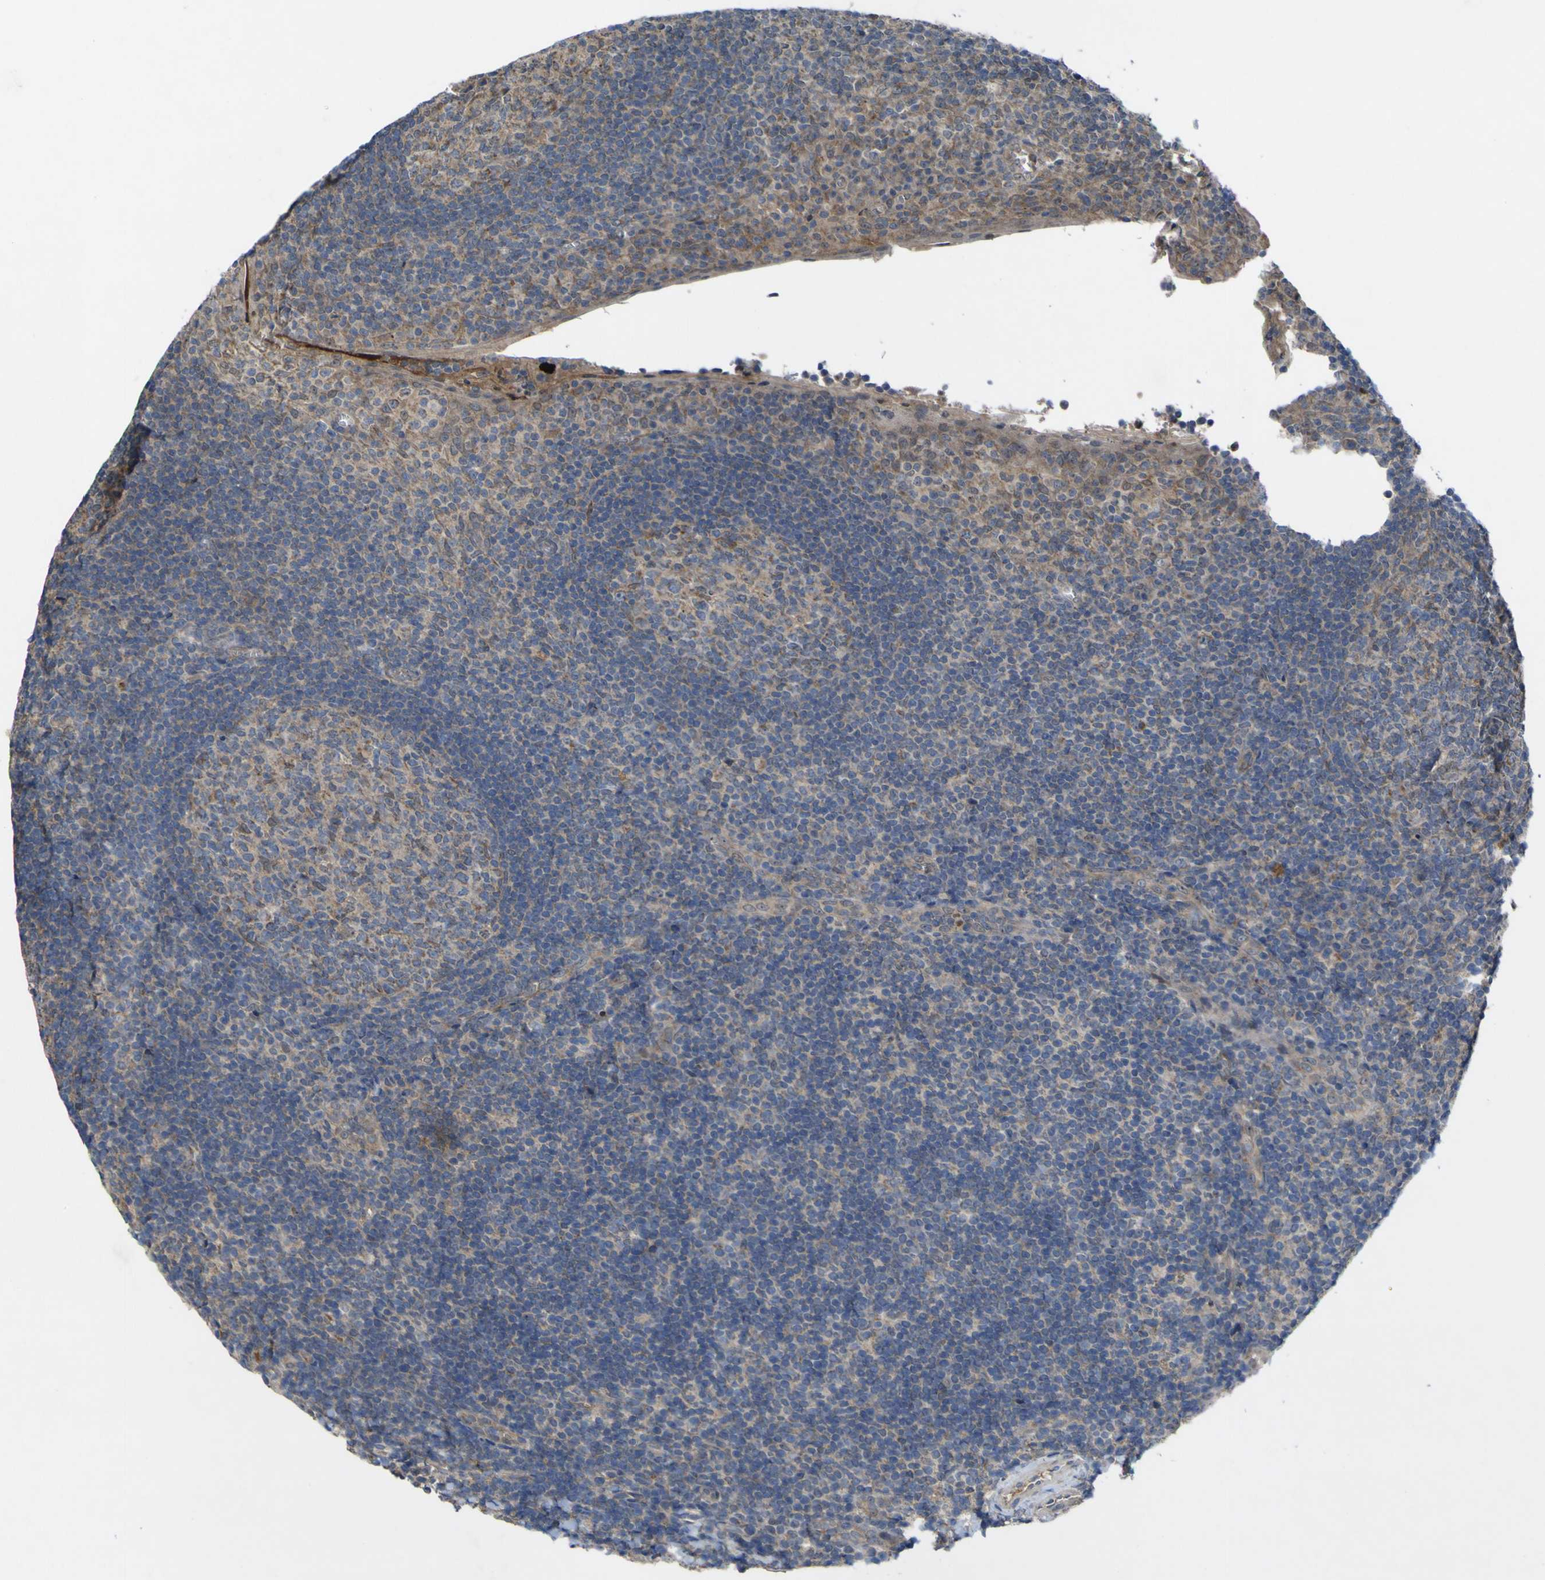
{"staining": {"intensity": "weak", "quantity": ">75%", "location": "cytoplasmic/membranous"}, "tissue": "tonsil", "cell_type": "Germinal center cells", "image_type": "normal", "snomed": [{"axis": "morphology", "description": "Normal tissue, NOS"}, {"axis": "topography", "description": "Tonsil"}], "caption": "Immunohistochemical staining of unremarkable human tonsil displays >75% levels of weak cytoplasmic/membranous protein staining in approximately >75% of germinal center cells. The staining was performed using DAB to visualize the protein expression in brown, while the nuclei were stained in blue with hematoxylin (Magnification: 20x).", "gene": "IRAK2", "patient": {"sex": "male", "age": 37}}